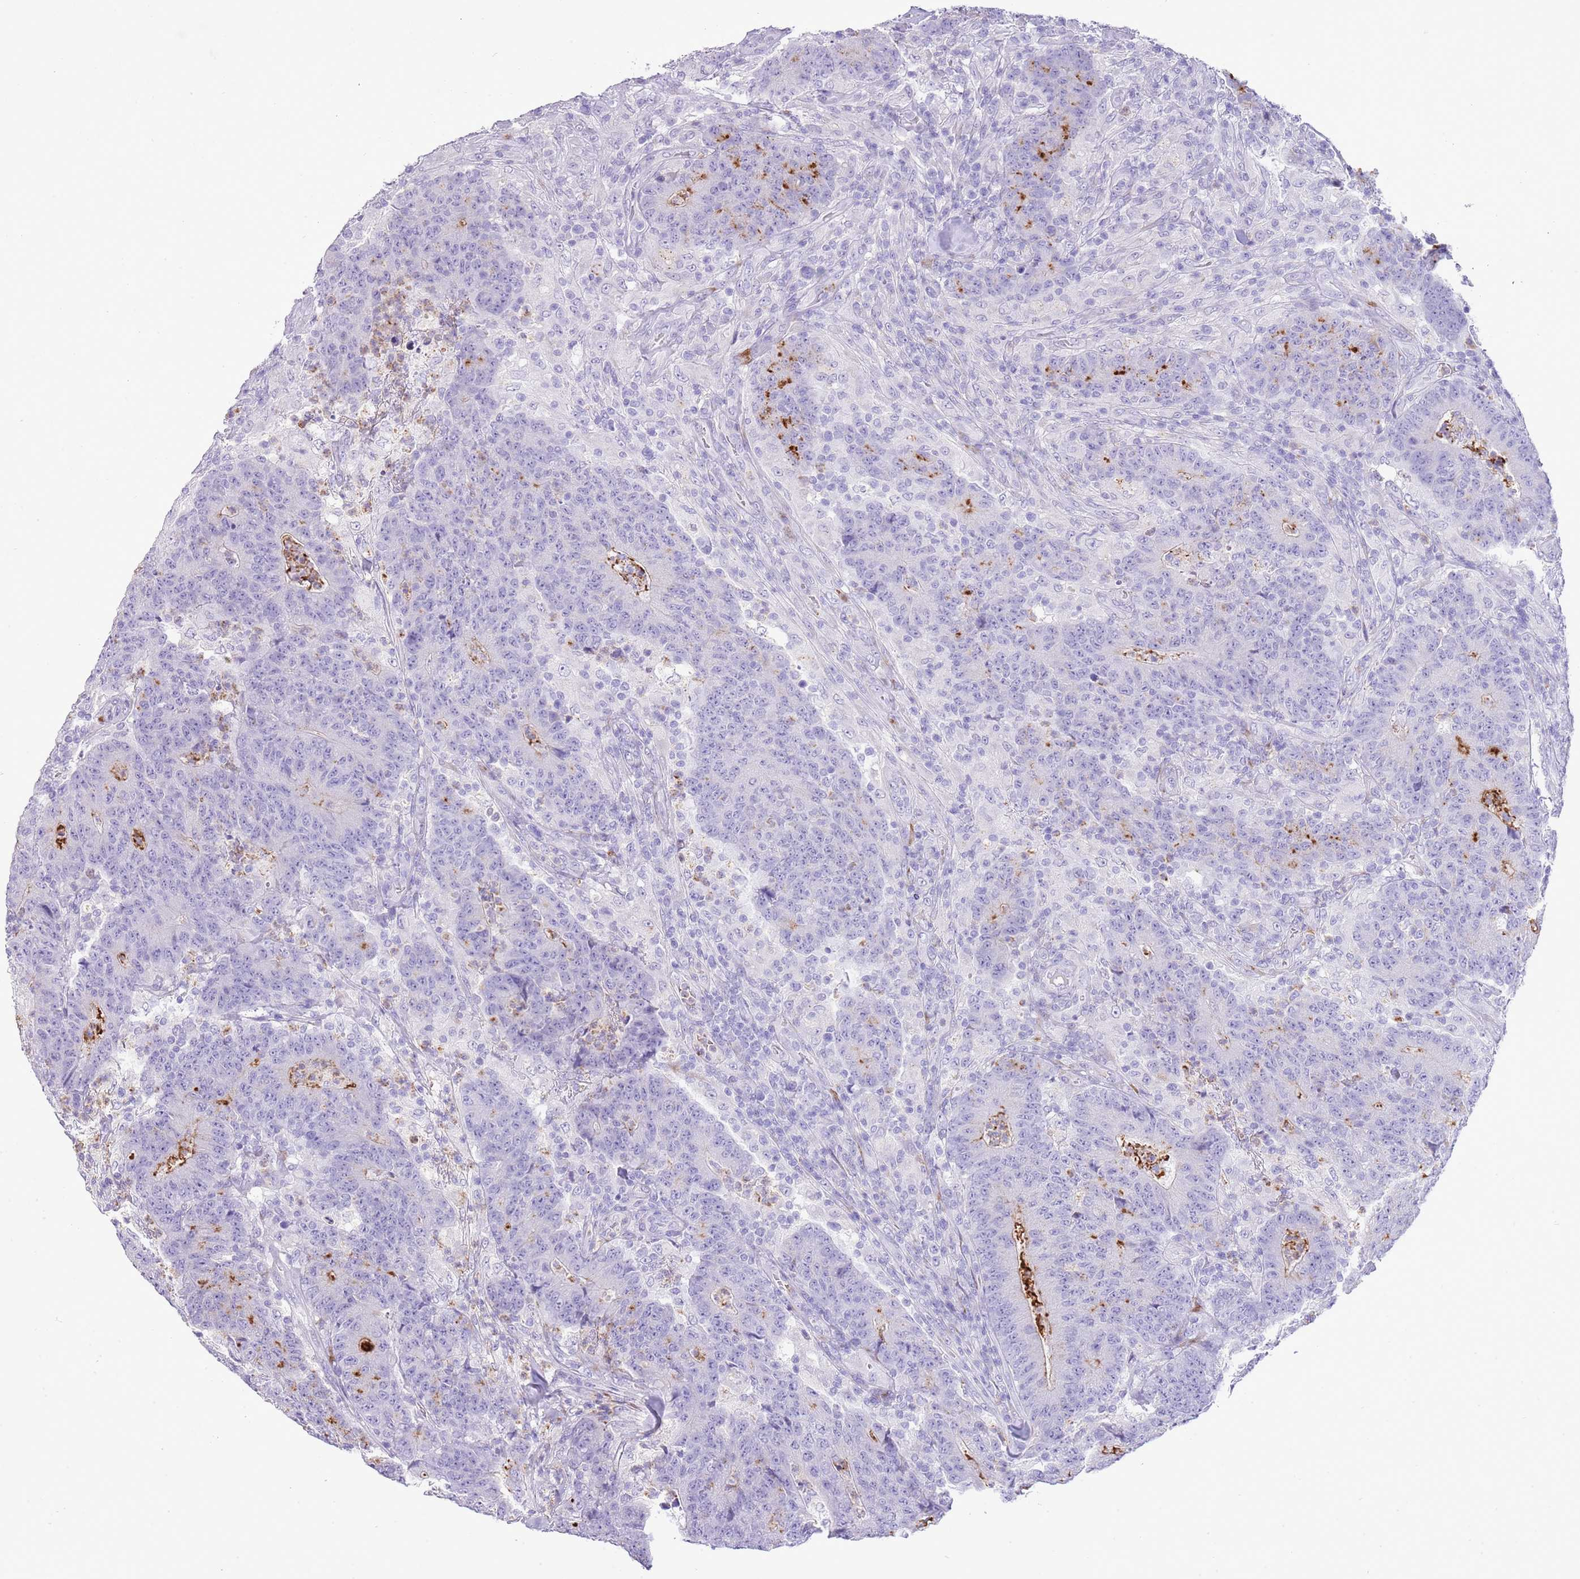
{"staining": {"intensity": "negative", "quantity": "none", "location": "none"}, "tissue": "colorectal cancer", "cell_type": "Tumor cells", "image_type": "cancer", "snomed": [{"axis": "morphology", "description": "Adenocarcinoma, NOS"}, {"axis": "topography", "description": "Colon"}], "caption": "There is no significant expression in tumor cells of colorectal cancer (adenocarcinoma).", "gene": "OR2Z1", "patient": {"sex": "female", "age": 75}}